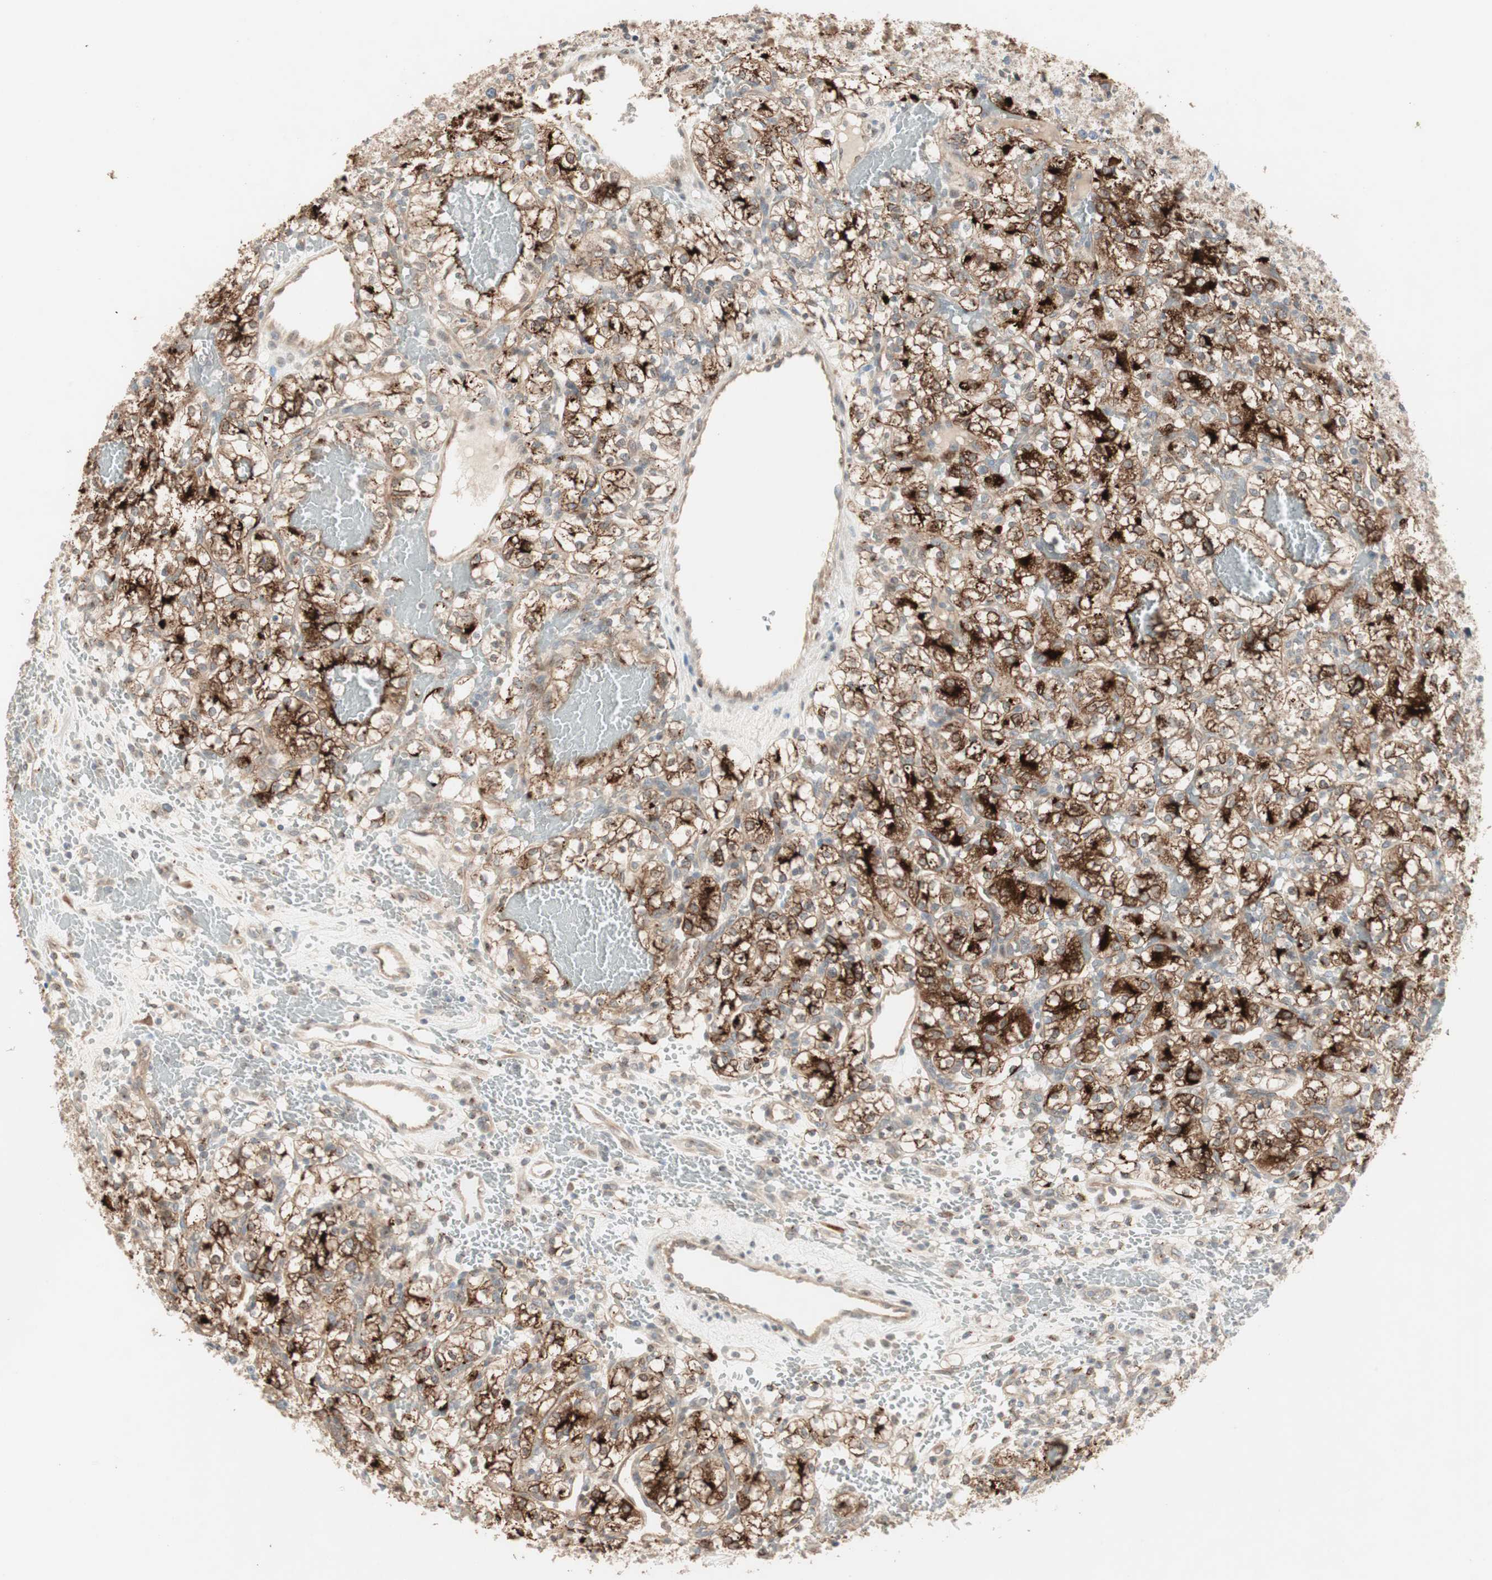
{"staining": {"intensity": "strong", "quantity": ">75%", "location": "cytoplasmic/membranous"}, "tissue": "renal cancer", "cell_type": "Tumor cells", "image_type": "cancer", "snomed": [{"axis": "morphology", "description": "Adenocarcinoma, NOS"}, {"axis": "topography", "description": "Kidney"}], "caption": "High-power microscopy captured an immunohistochemistry (IHC) histopathology image of adenocarcinoma (renal), revealing strong cytoplasmic/membranous positivity in approximately >75% of tumor cells.", "gene": "RARRES1", "patient": {"sex": "female", "age": 60}}